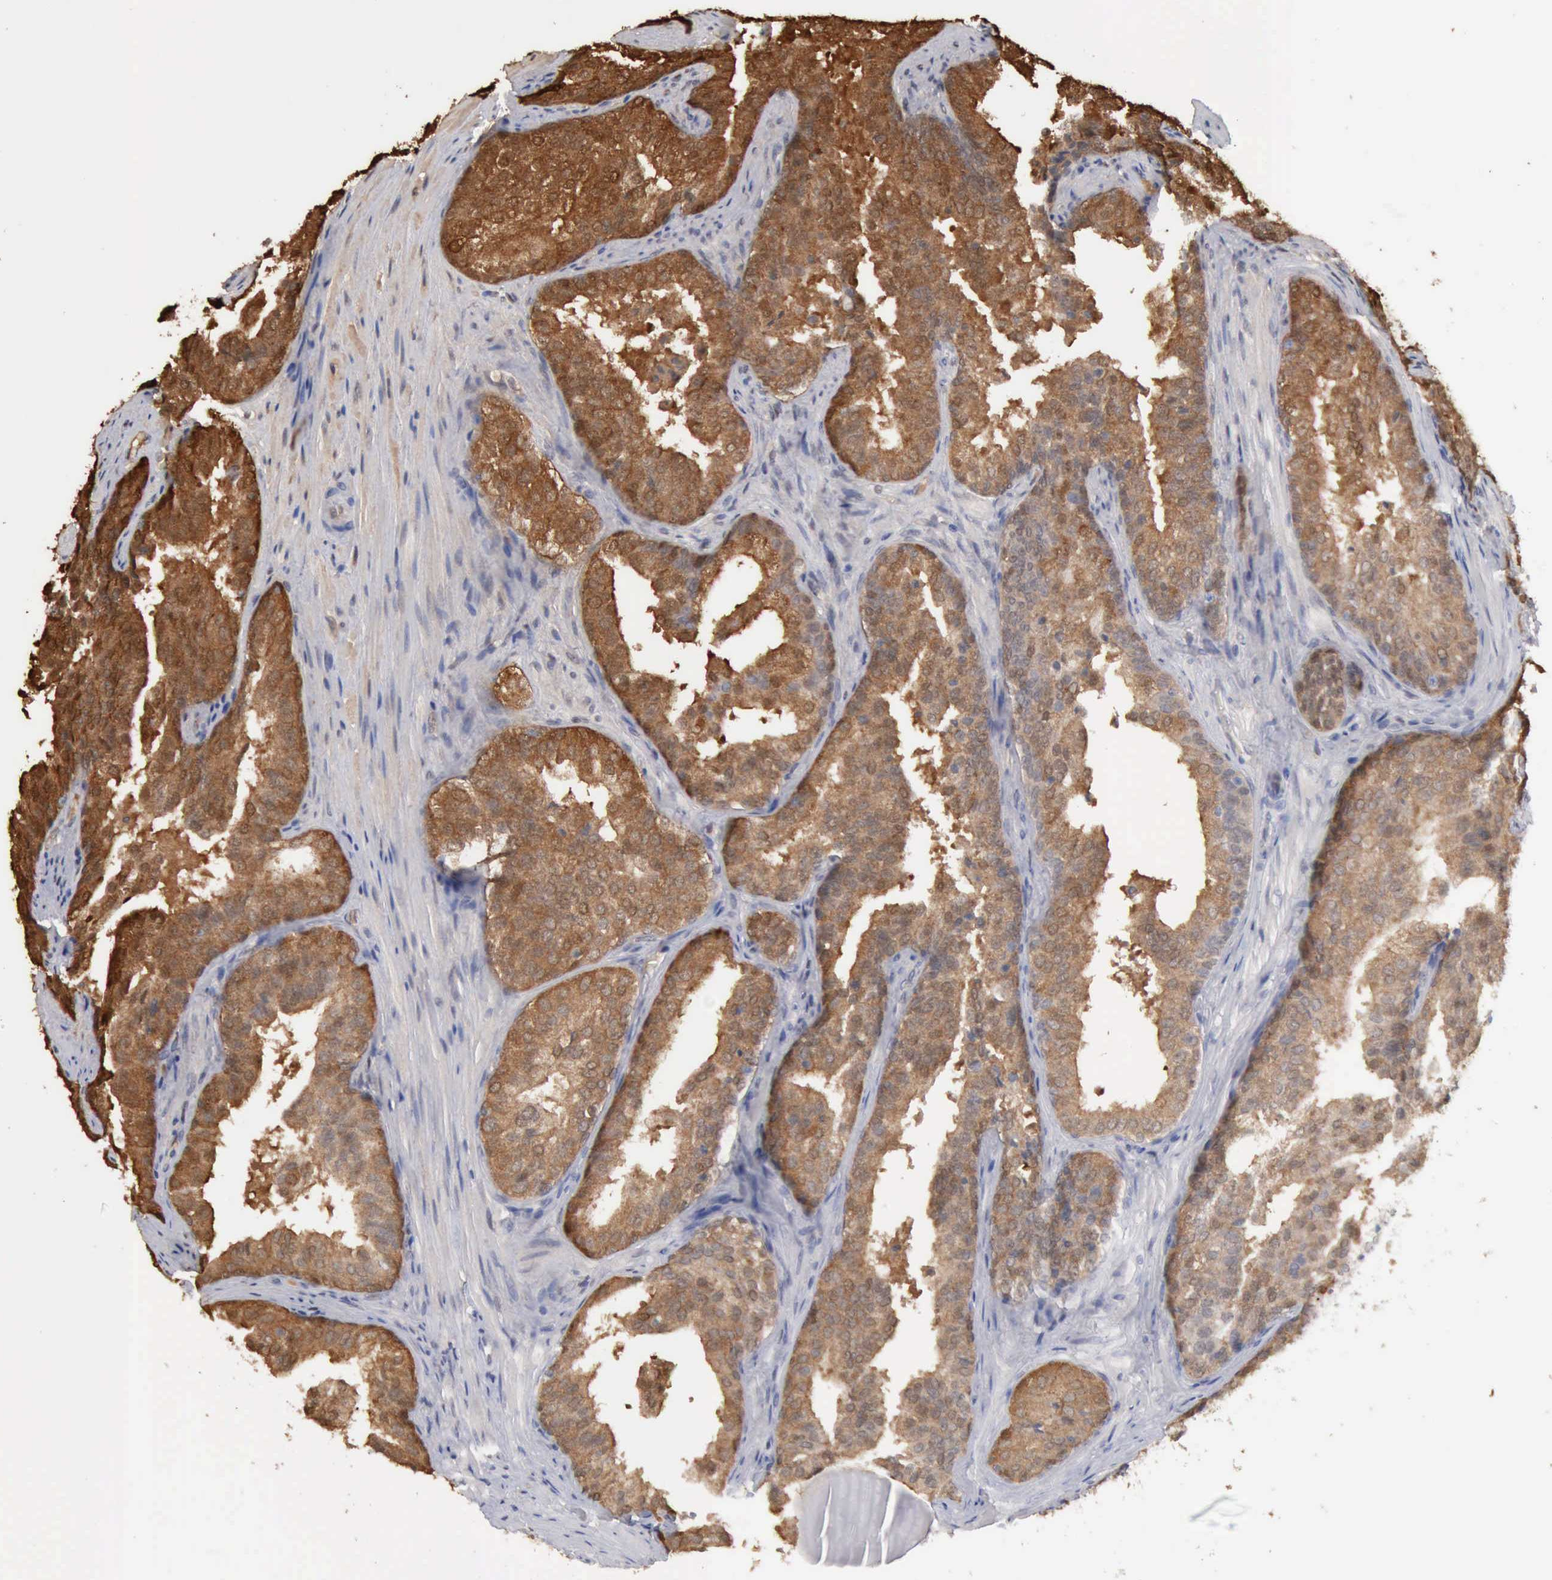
{"staining": {"intensity": "strong", "quantity": ">75%", "location": "cytoplasmic/membranous,nuclear"}, "tissue": "prostate cancer", "cell_type": "Tumor cells", "image_type": "cancer", "snomed": [{"axis": "morphology", "description": "Adenocarcinoma, Low grade"}, {"axis": "topography", "description": "Prostate"}], "caption": "Immunohistochemical staining of human prostate cancer displays high levels of strong cytoplasmic/membranous and nuclear protein positivity in about >75% of tumor cells.", "gene": "PTGR2", "patient": {"sex": "male", "age": 69}}